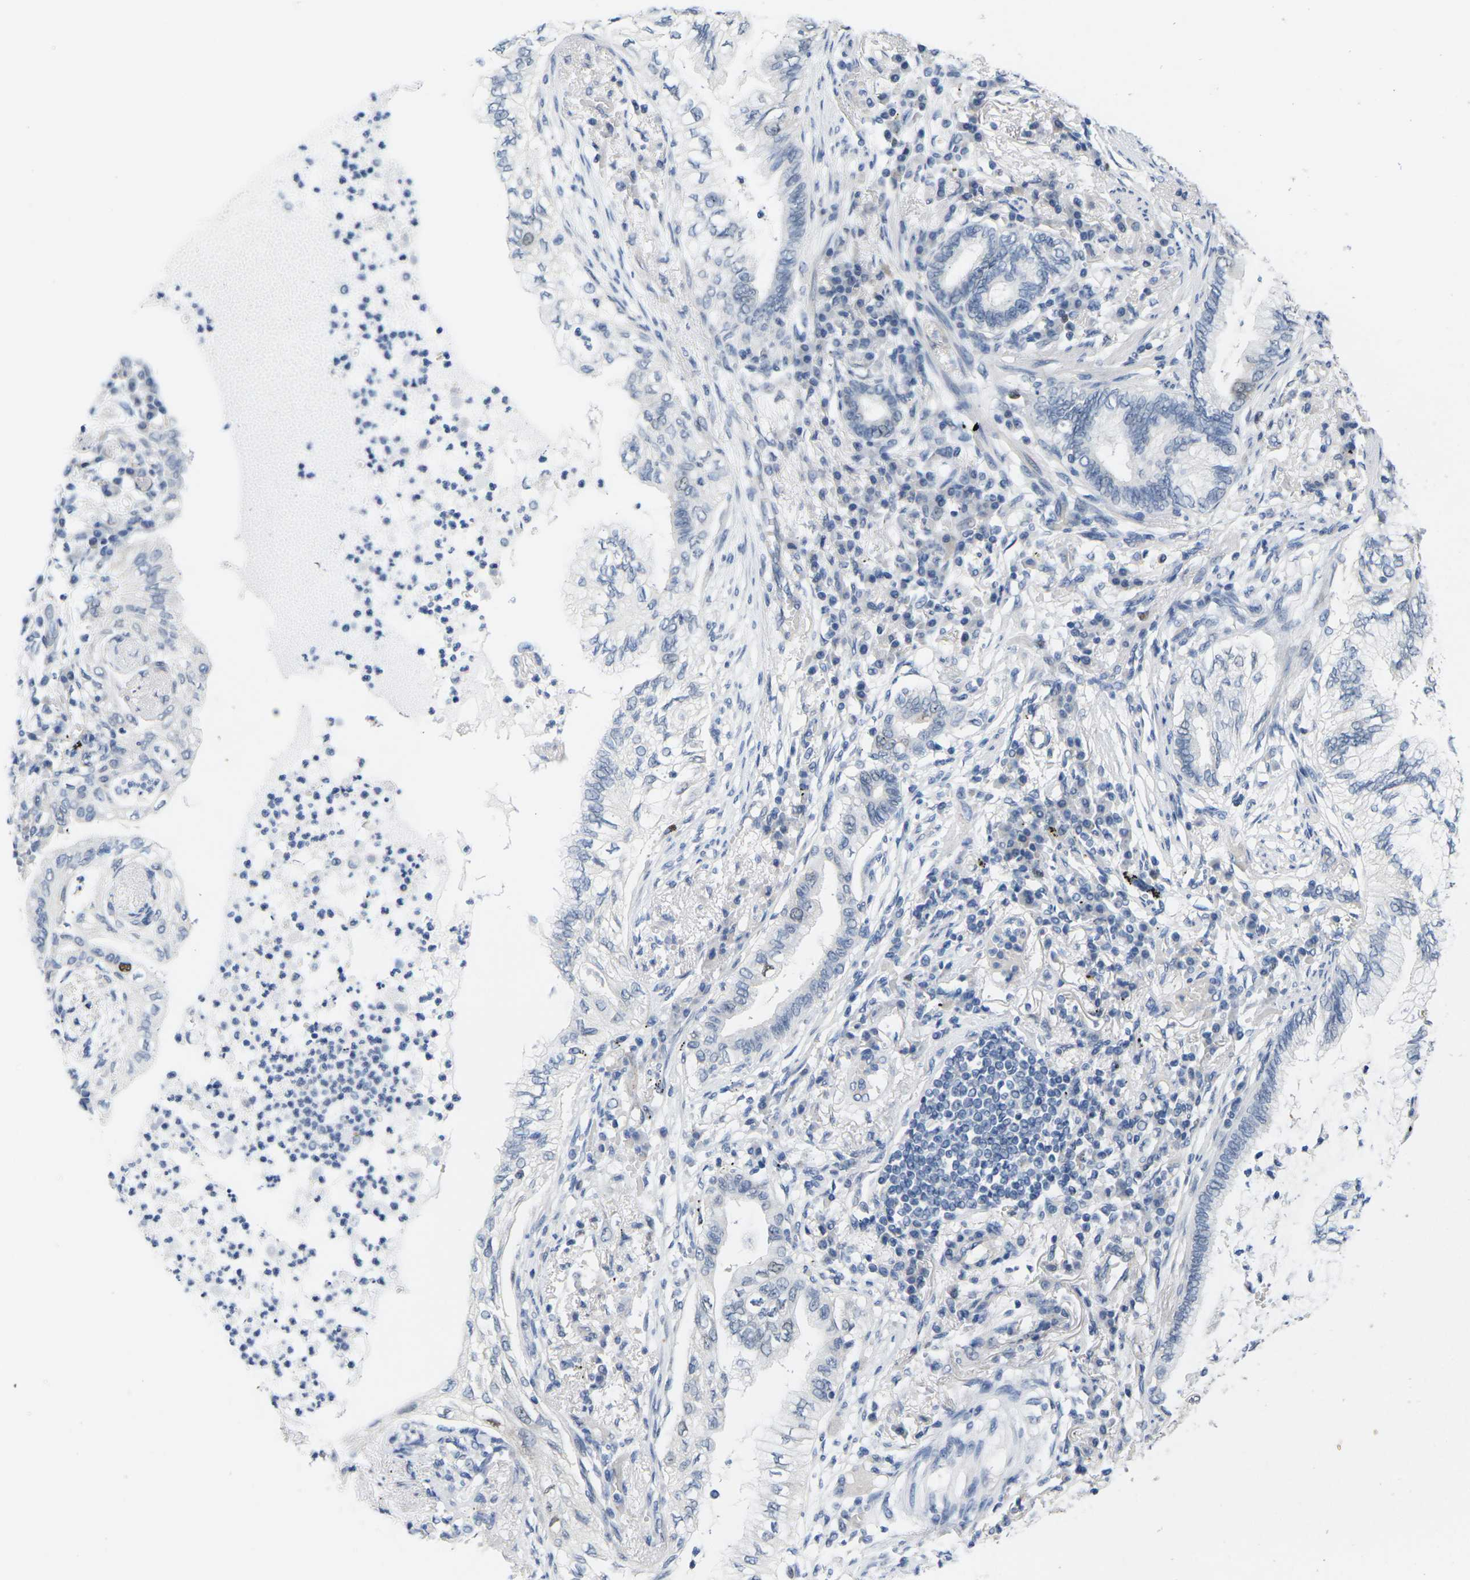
{"staining": {"intensity": "negative", "quantity": "none", "location": "none"}, "tissue": "lung cancer", "cell_type": "Tumor cells", "image_type": "cancer", "snomed": [{"axis": "morphology", "description": "Normal tissue, NOS"}, {"axis": "morphology", "description": "Adenocarcinoma, NOS"}, {"axis": "topography", "description": "Bronchus"}, {"axis": "topography", "description": "Lung"}], "caption": "This histopathology image is of lung adenocarcinoma stained with immunohistochemistry to label a protein in brown with the nuclei are counter-stained blue. There is no positivity in tumor cells. (DAB (3,3'-diaminobenzidine) IHC visualized using brightfield microscopy, high magnification).", "gene": "CDK2", "patient": {"sex": "female", "age": 70}}